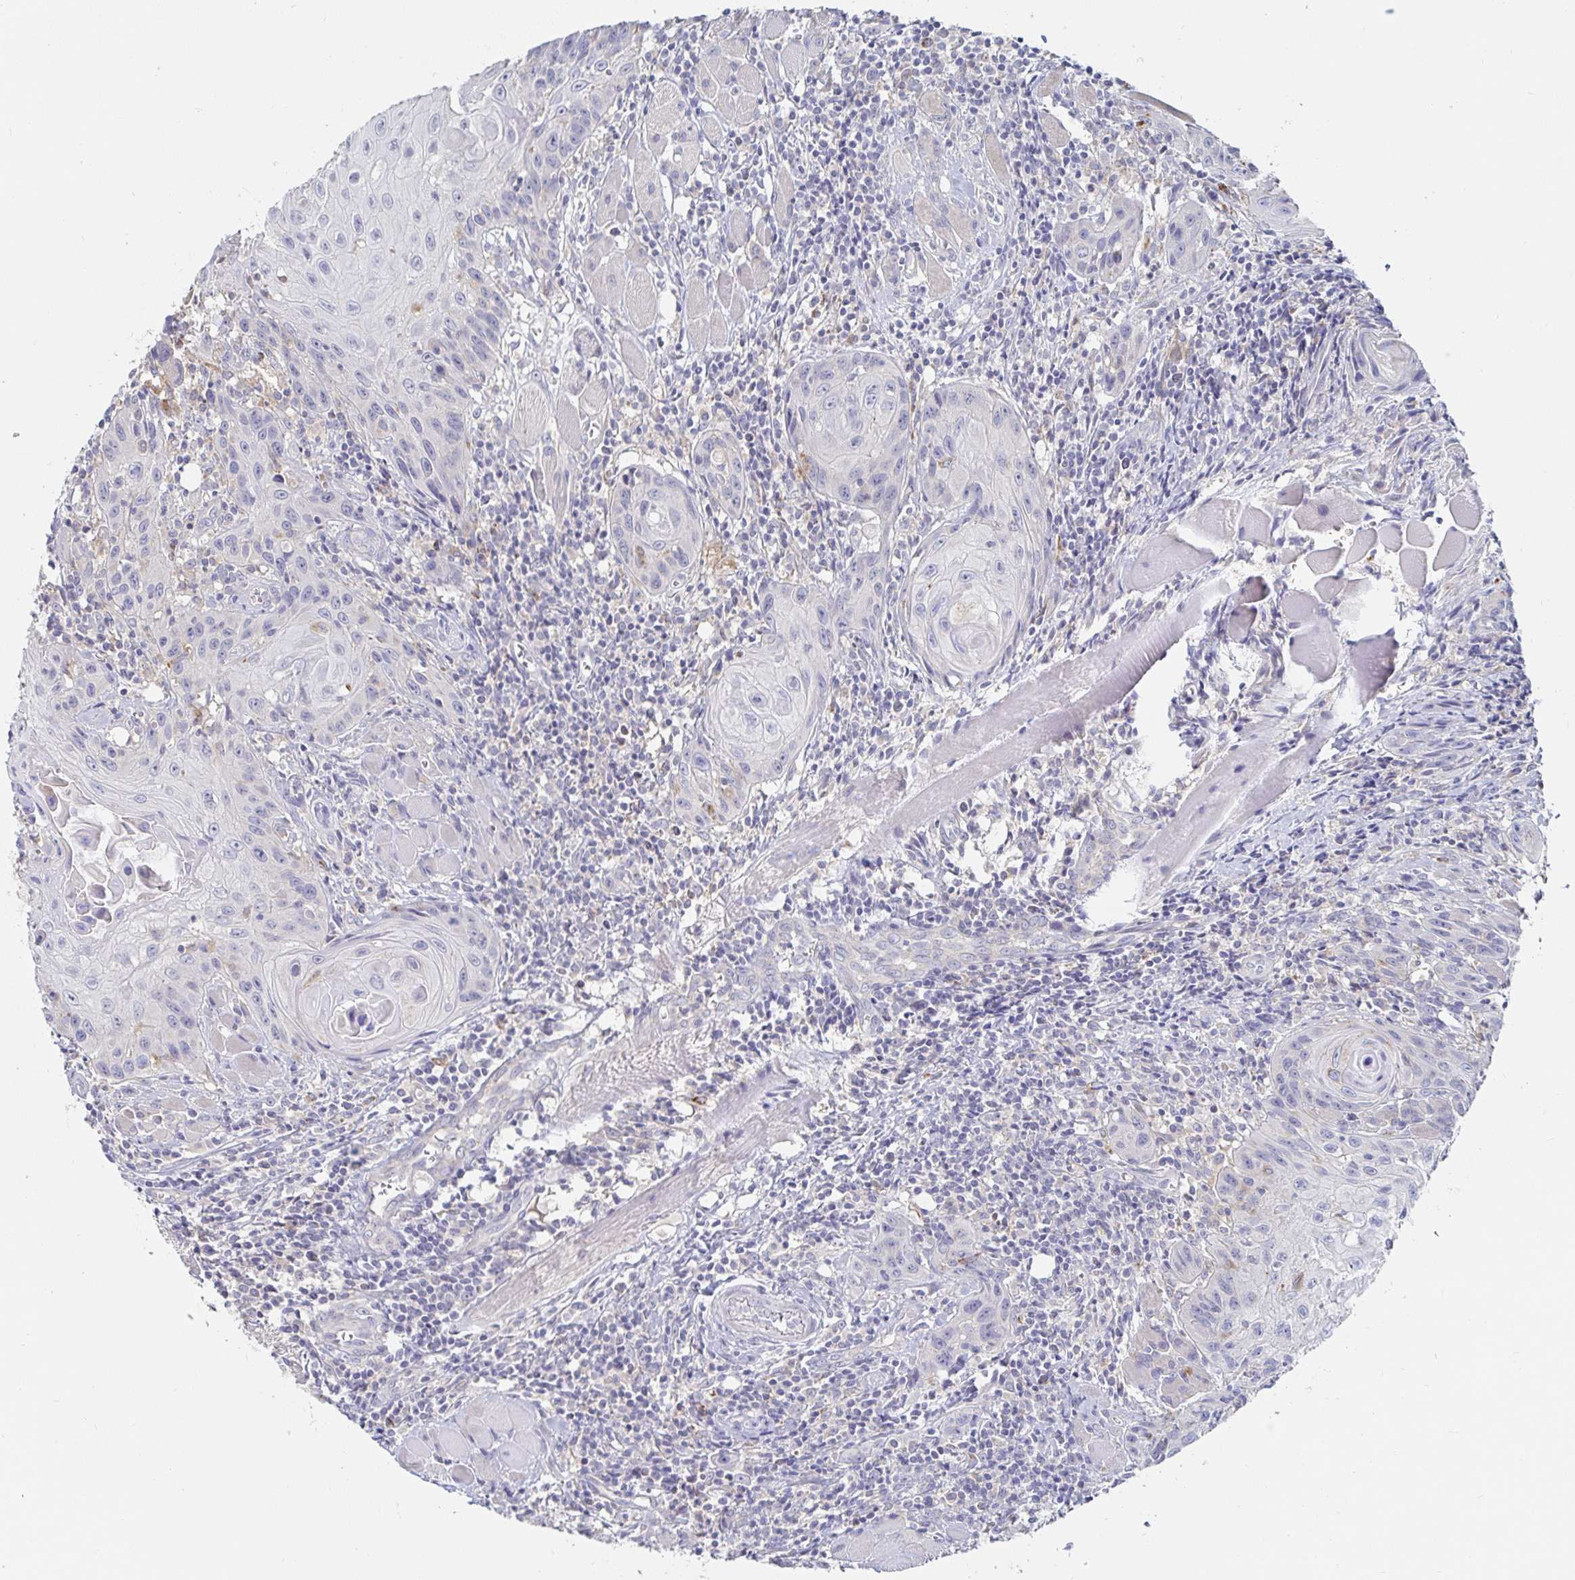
{"staining": {"intensity": "negative", "quantity": "none", "location": "none"}, "tissue": "head and neck cancer", "cell_type": "Tumor cells", "image_type": "cancer", "snomed": [{"axis": "morphology", "description": "Squamous cell carcinoma, NOS"}, {"axis": "topography", "description": "Oral tissue"}, {"axis": "topography", "description": "Head-Neck"}], "caption": "Immunohistochemistry micrograph of neoplastic tissue: human squamous cell carcinoma (head and neck) stained with DAB (3,3'-diaminobenzidine) shows no significant protein expression in tumor cells.", "gene": "SPPL3", "patient": {"sex": "male", "age": 58}}